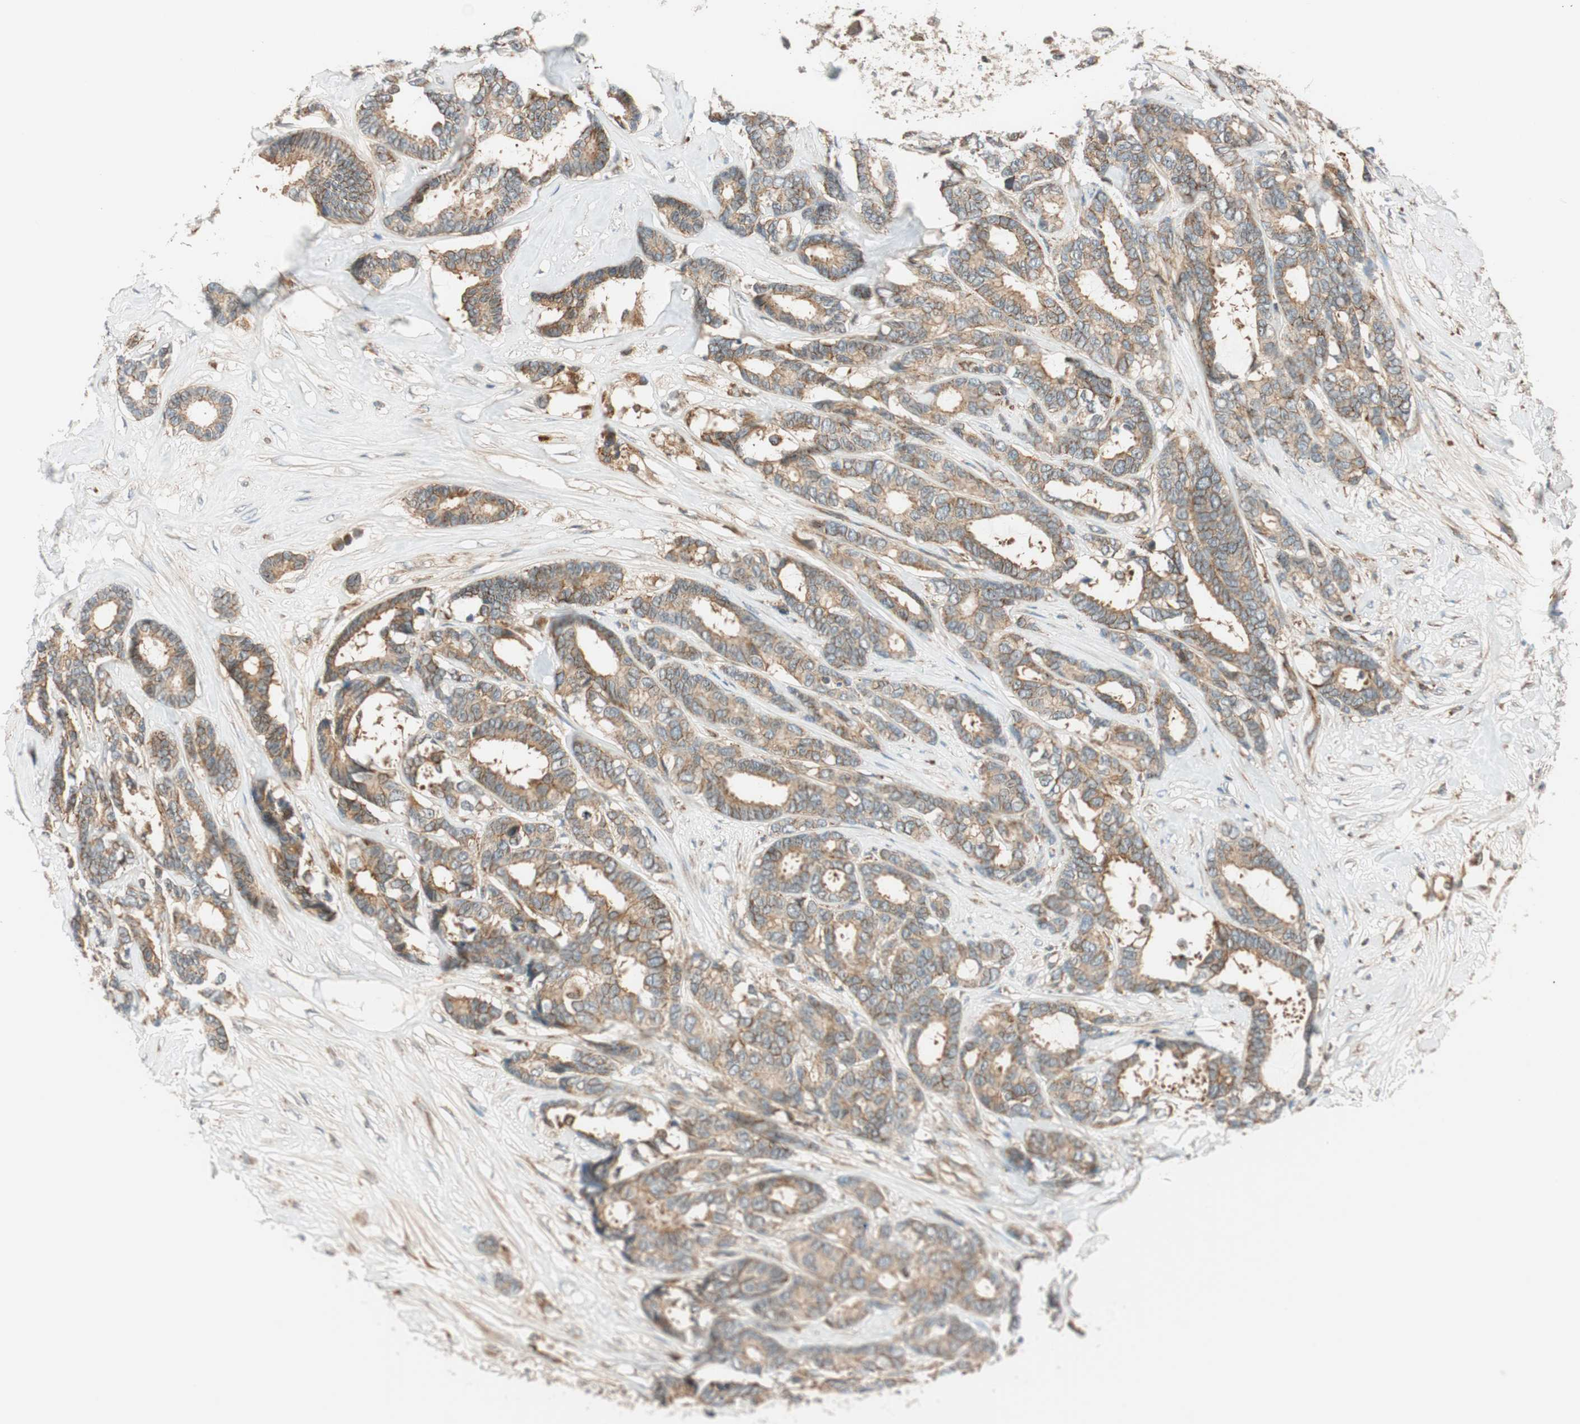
{"staining": {"intensity": "weak", "quantity": ">75%", "location": "cytoplasmic/membranous"}, "tissue": "breast cancer", "cell_type": "Tumor cells", "image_type": "cancer", "snomed": [{"axis": "morphology", "description": "Duct carcinoma"}, {"axis": "topography", "description": "Breast"}], "caption": "Breast cancer (infiltrating ductal carcinoma) tissue reveals weak cytoplasmic/membranous expression in approximately >75% of tumor cells", "gene": "ABI1", "patient": {"sex": "female", "age": 87}}